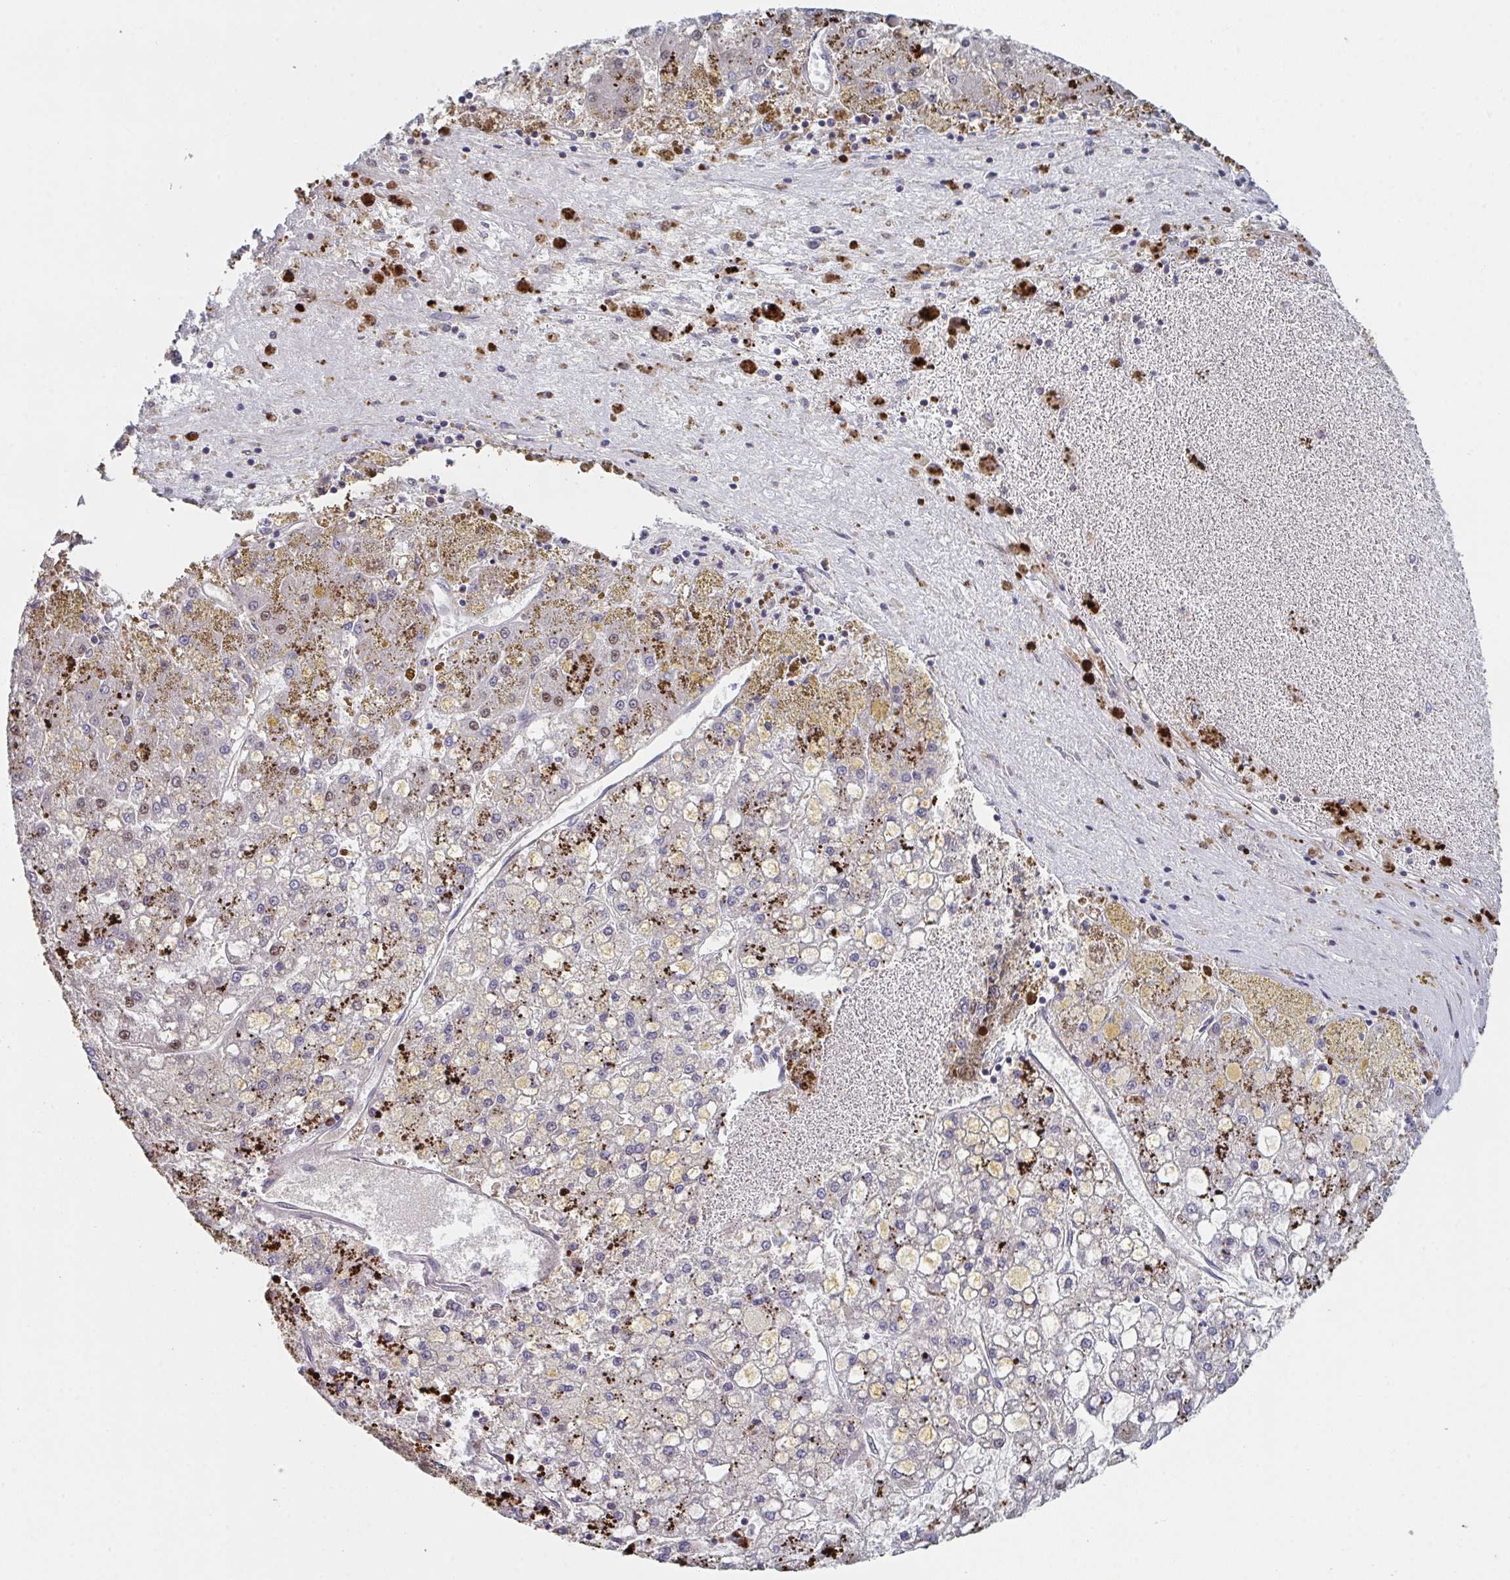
{"staining": {"intensity": "weak", "quantity": "25%-75%", "location": "nuclear"}, "tissue": "liver cancer", "cell_type": "Tumor cells", "image_type": "cancer", "snomed": [{"axis": "morphology", "description": "Carcinoma, Hepatocellular, NOS"}, {"axis": "topography", "description": "Liver"}], "caption": "Protein expression analysis of human hepatocellular carcinoma (liver) reveals weak nuclear staining in approximately 25%-75% of tumor cells.", "gene": "ACD", "patient": {"sex": "male", "age": 67}}